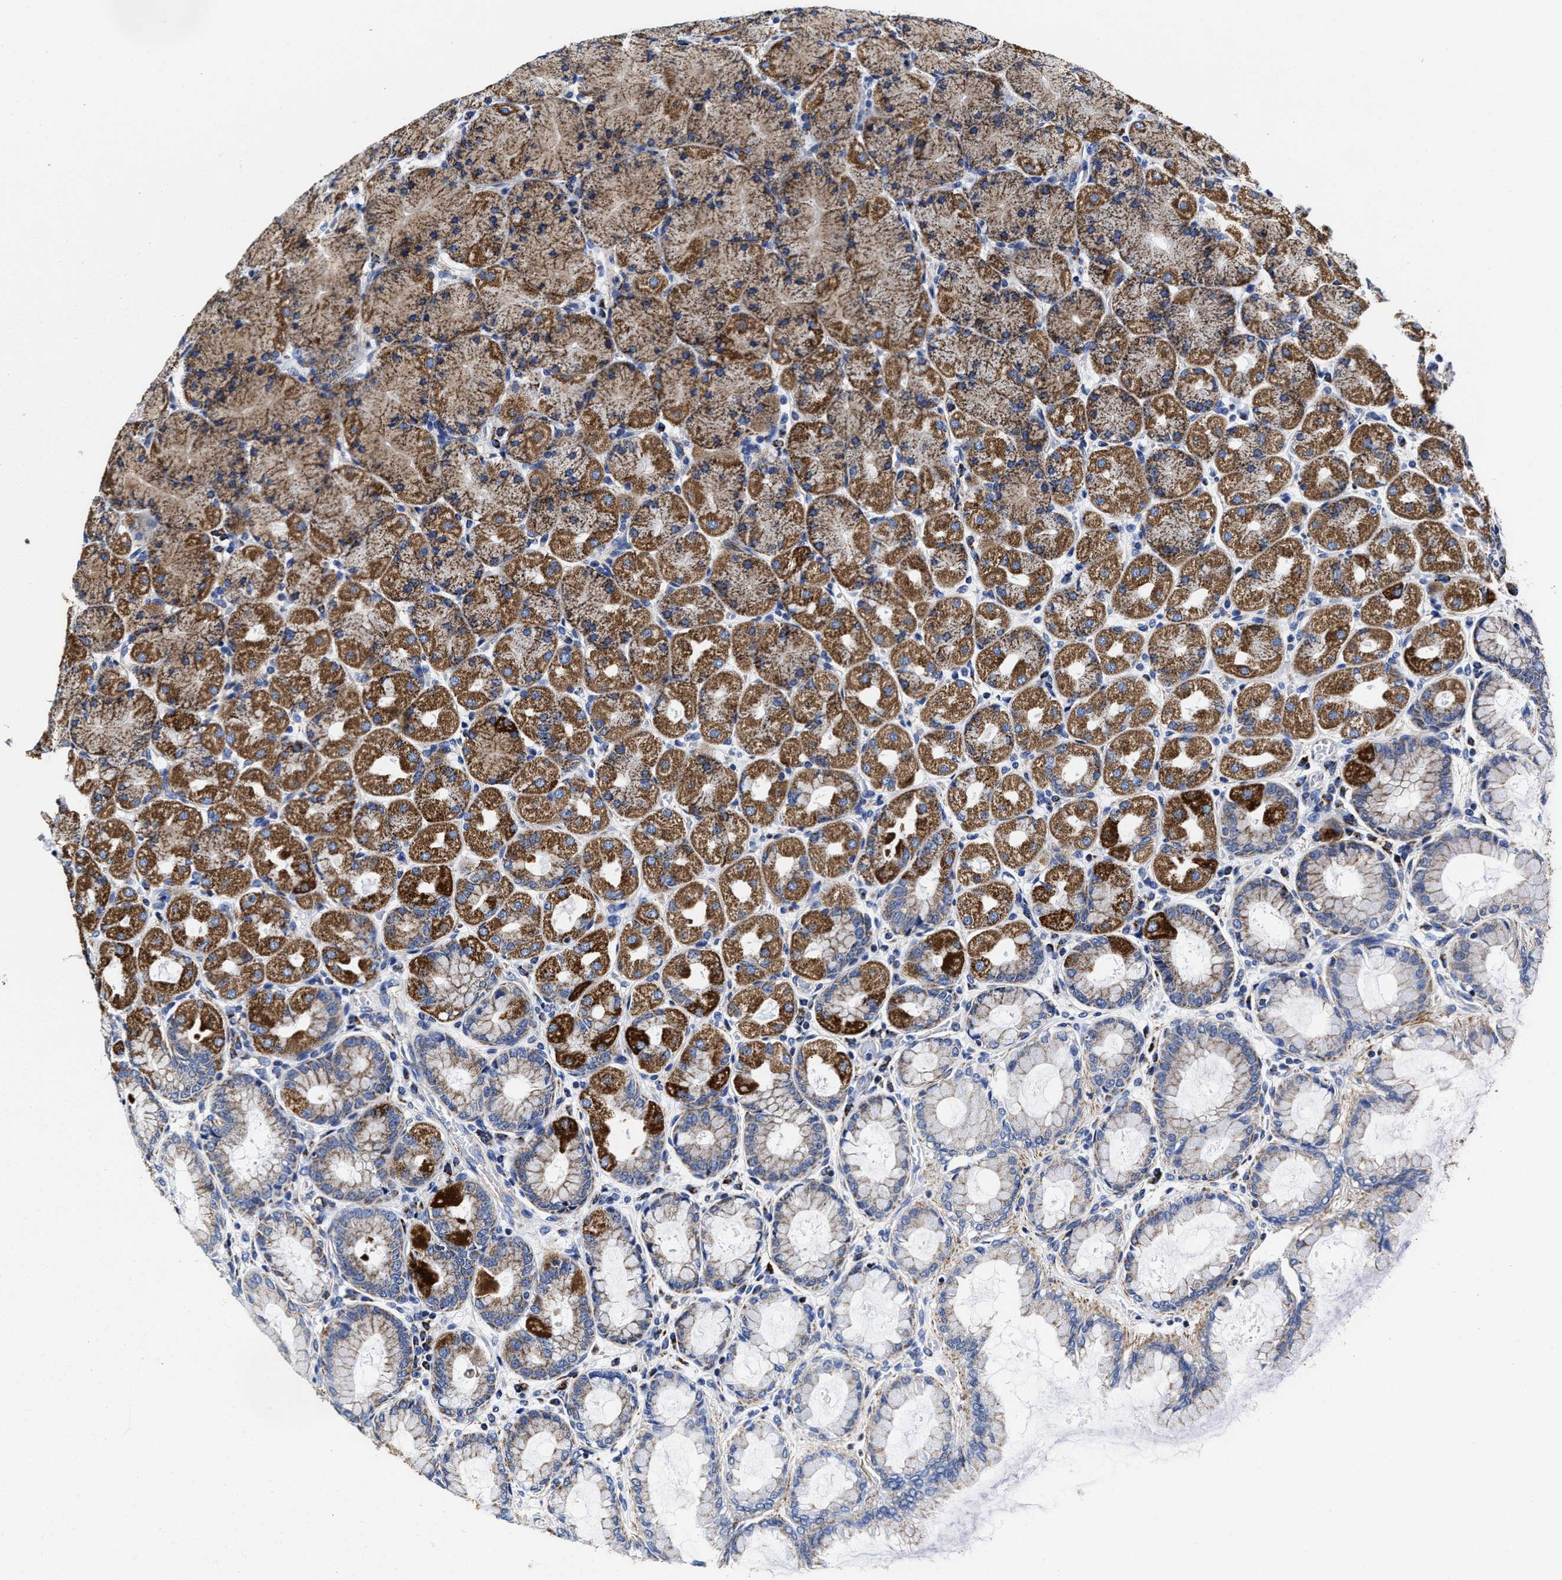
{"staining": {"intensity": "moderate", "quantity": ">75%", "location": "cytoplasmic/membranous"}, "tissue": "stomach", "cell_type": "Glandular cells", "image_type": "normal", "snomed": [{"axis": "morphology", "description": "Normal tissue, NOS"}, {"axis": "topography", "description": "Stomach, upper"}], "caption": "Immunohistochemical staining of benign human stomach demonstrates >75% levels of moderate cytoplasmic/membranous protein expression in approximately >75% of glandular cells. Using DAB (brown) and hematoxylin (blue) stains, captured at high magnification using brightfield microscopy.", "gene": "HINT2", "patient": {"sex": "female", "age": 56}}